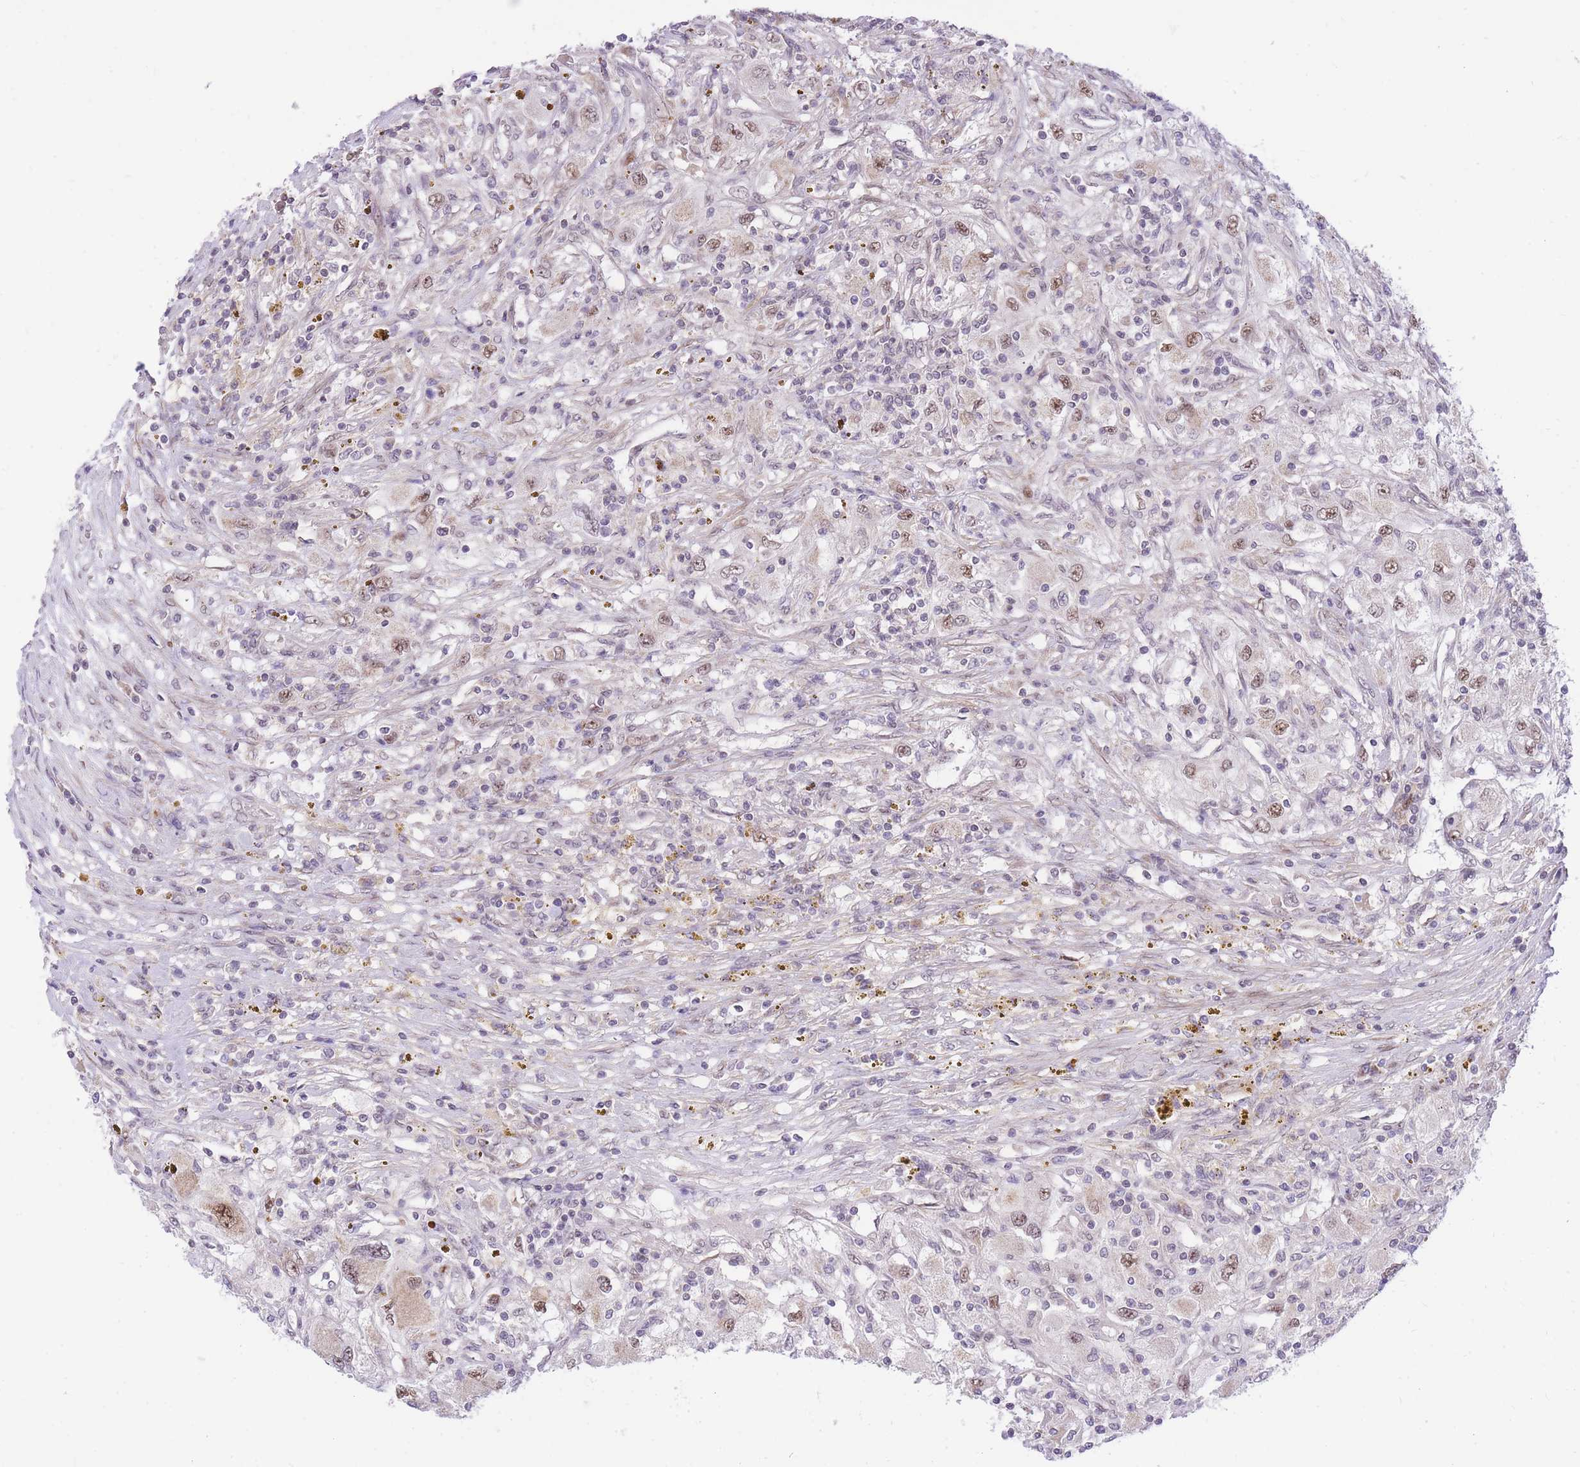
{"staining": {"intensity": "moderate", "quantity": "25%-75%", "location": "nuclear"}, "tissue": "renal cancer", "cell_type": "Tumor cells", "image_type": "cancer", "snomed": [{"axis": "morphology", "description": "Adenocarcinoma, NOS"}, {"axis": "topography", "description": "Kidney"}], "caption": "This is a photomicrograph of immunohistochemistry staining of adenocarcinoma (renal), which shows moderate staining in the nuclear of tumor cells.", "gene": "MINDY2", "patient": {"sex": "female", "age": 67}}